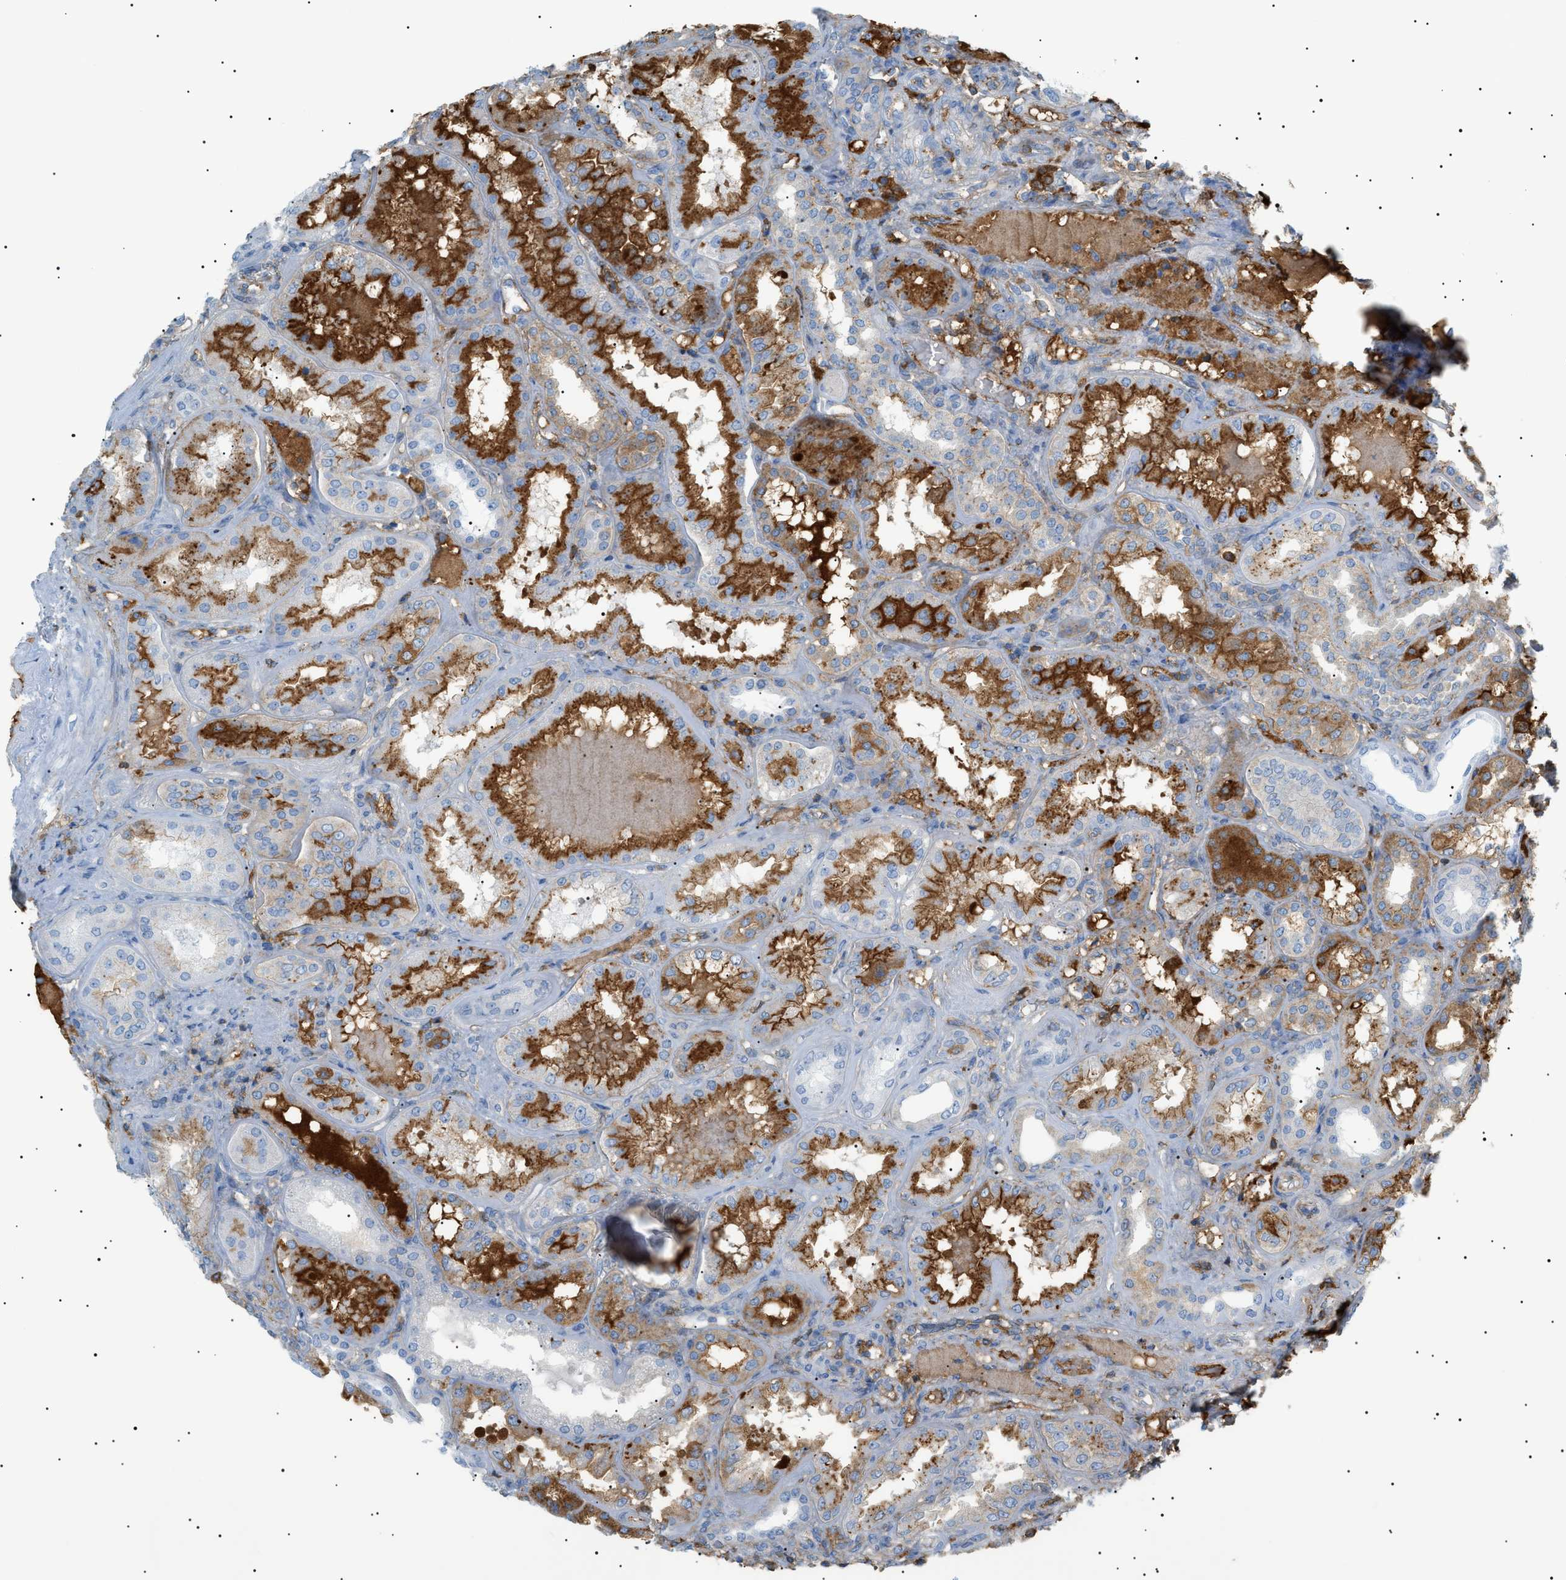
{"staining": {"intensity": "negative", "quantity": "none", "location": "none"}, "tissue": "kidney", "cell_type": "Cells in glomeruli", "image_type": "normal", "snomed": [{"axis": "morphology", "description": "Normal tissue, NOS"}, {"axis": "topography", "description": "Kidney"}], "caption": "The photomicrograph demonstrates no staining of cells in glomeruli in unremarkable kidney. (DAB (3,3'-diaminobenzidine) immunohistochemistry visualized using brightfield microscopy, high magnification).", "gene": "LPA", "patient": {"sex": "female", "age": 56}}